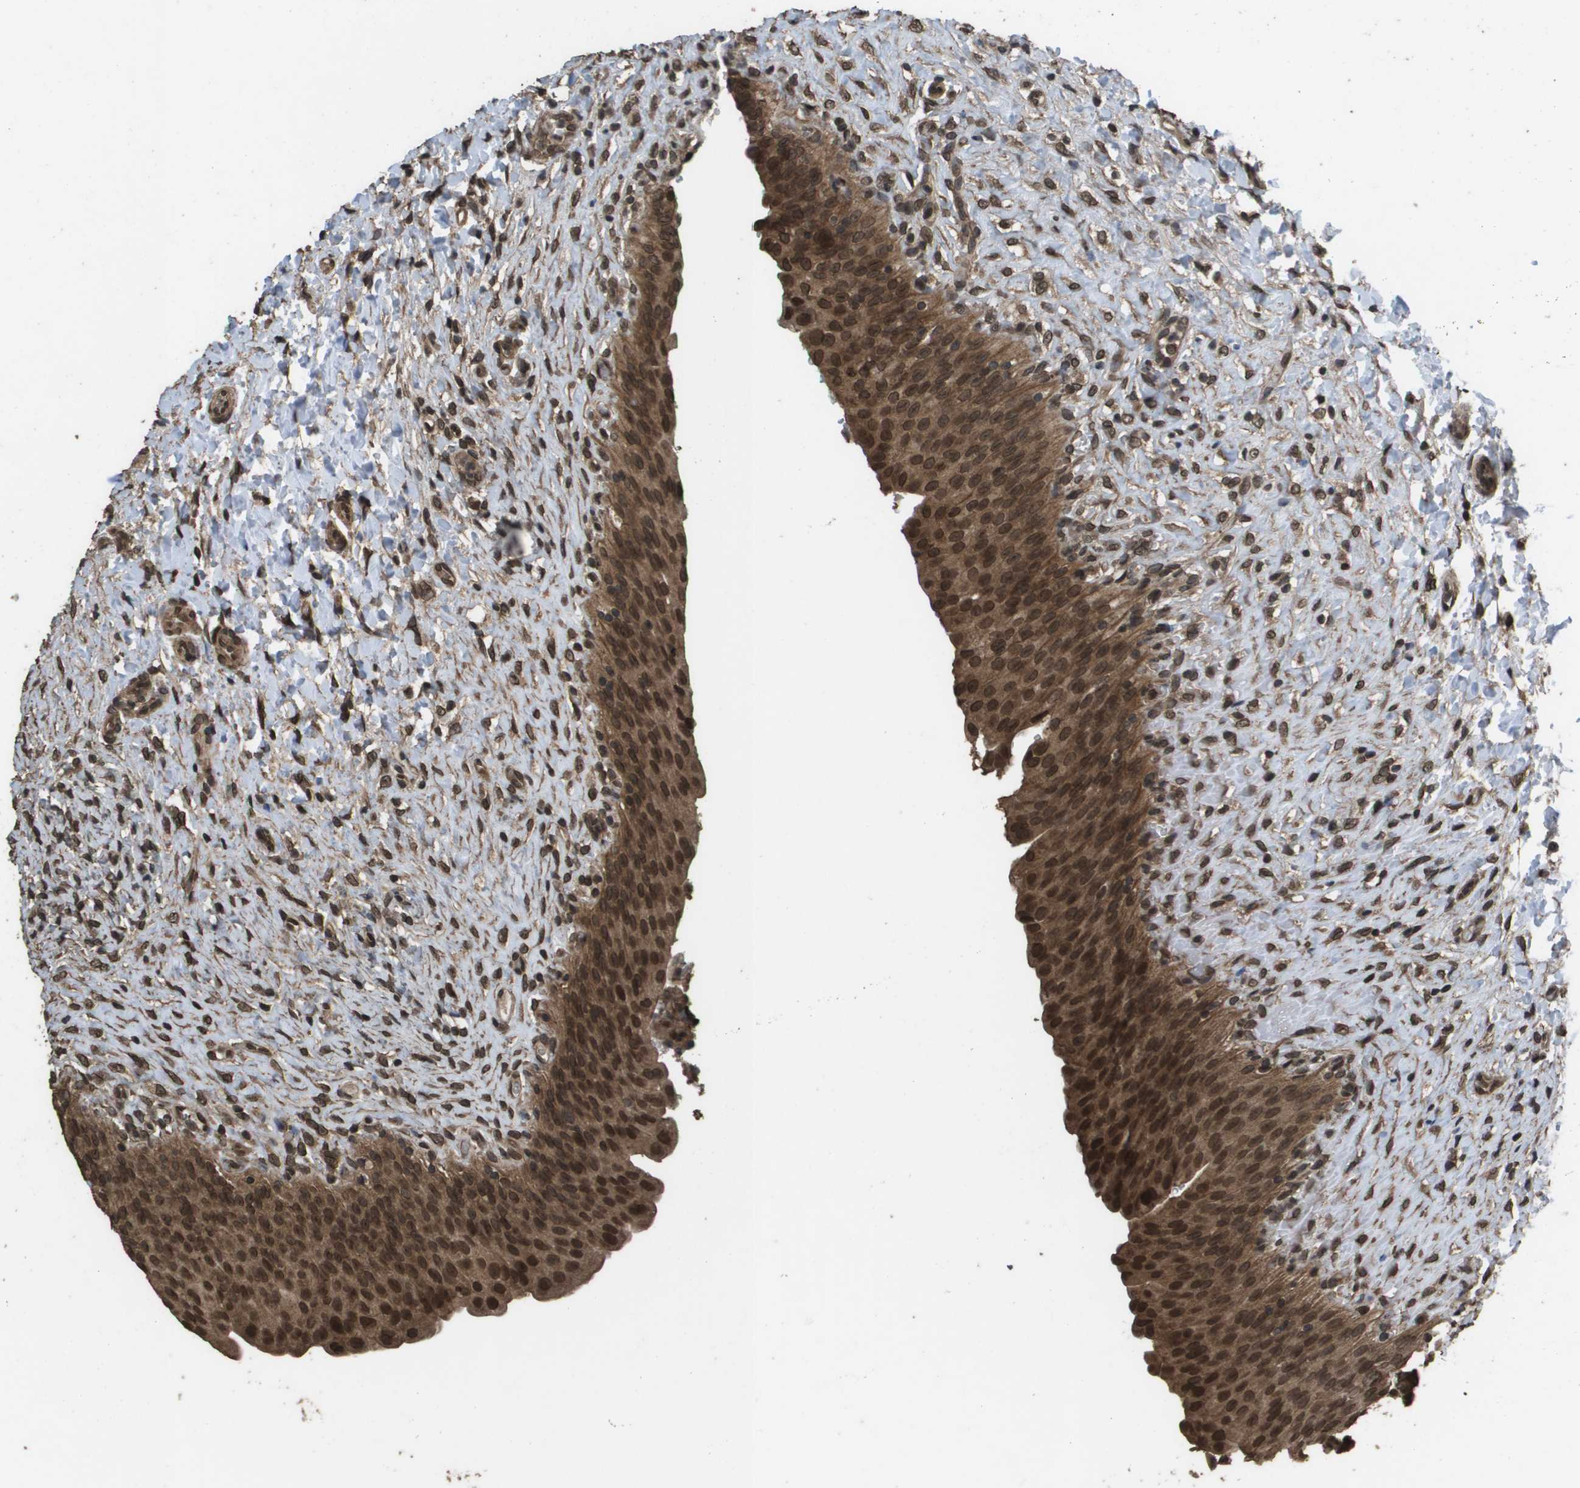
{"staining": {"intensity": "strong", "quantity": ">75%", "location": "cytoplasmic/membranous,nuclear"}, "tissue": "urinary bladder", "cell_type": "Urothelial cells", "image_type": "normal", "snomed": [{"axis": "morphology", "description": "Urothelial carcinoma, High grade"}, {"axis": "topography", "description": "Urinary bladder"}], "caption": "This image demonstrates IHC staining of normal urinary bladder, with high strong cytoplasmic/membranous,nuclear expression in approximately >75% of urothelial cells.", "gene": "AXIN2", "patient": {"sex": "male", "age": 46}}